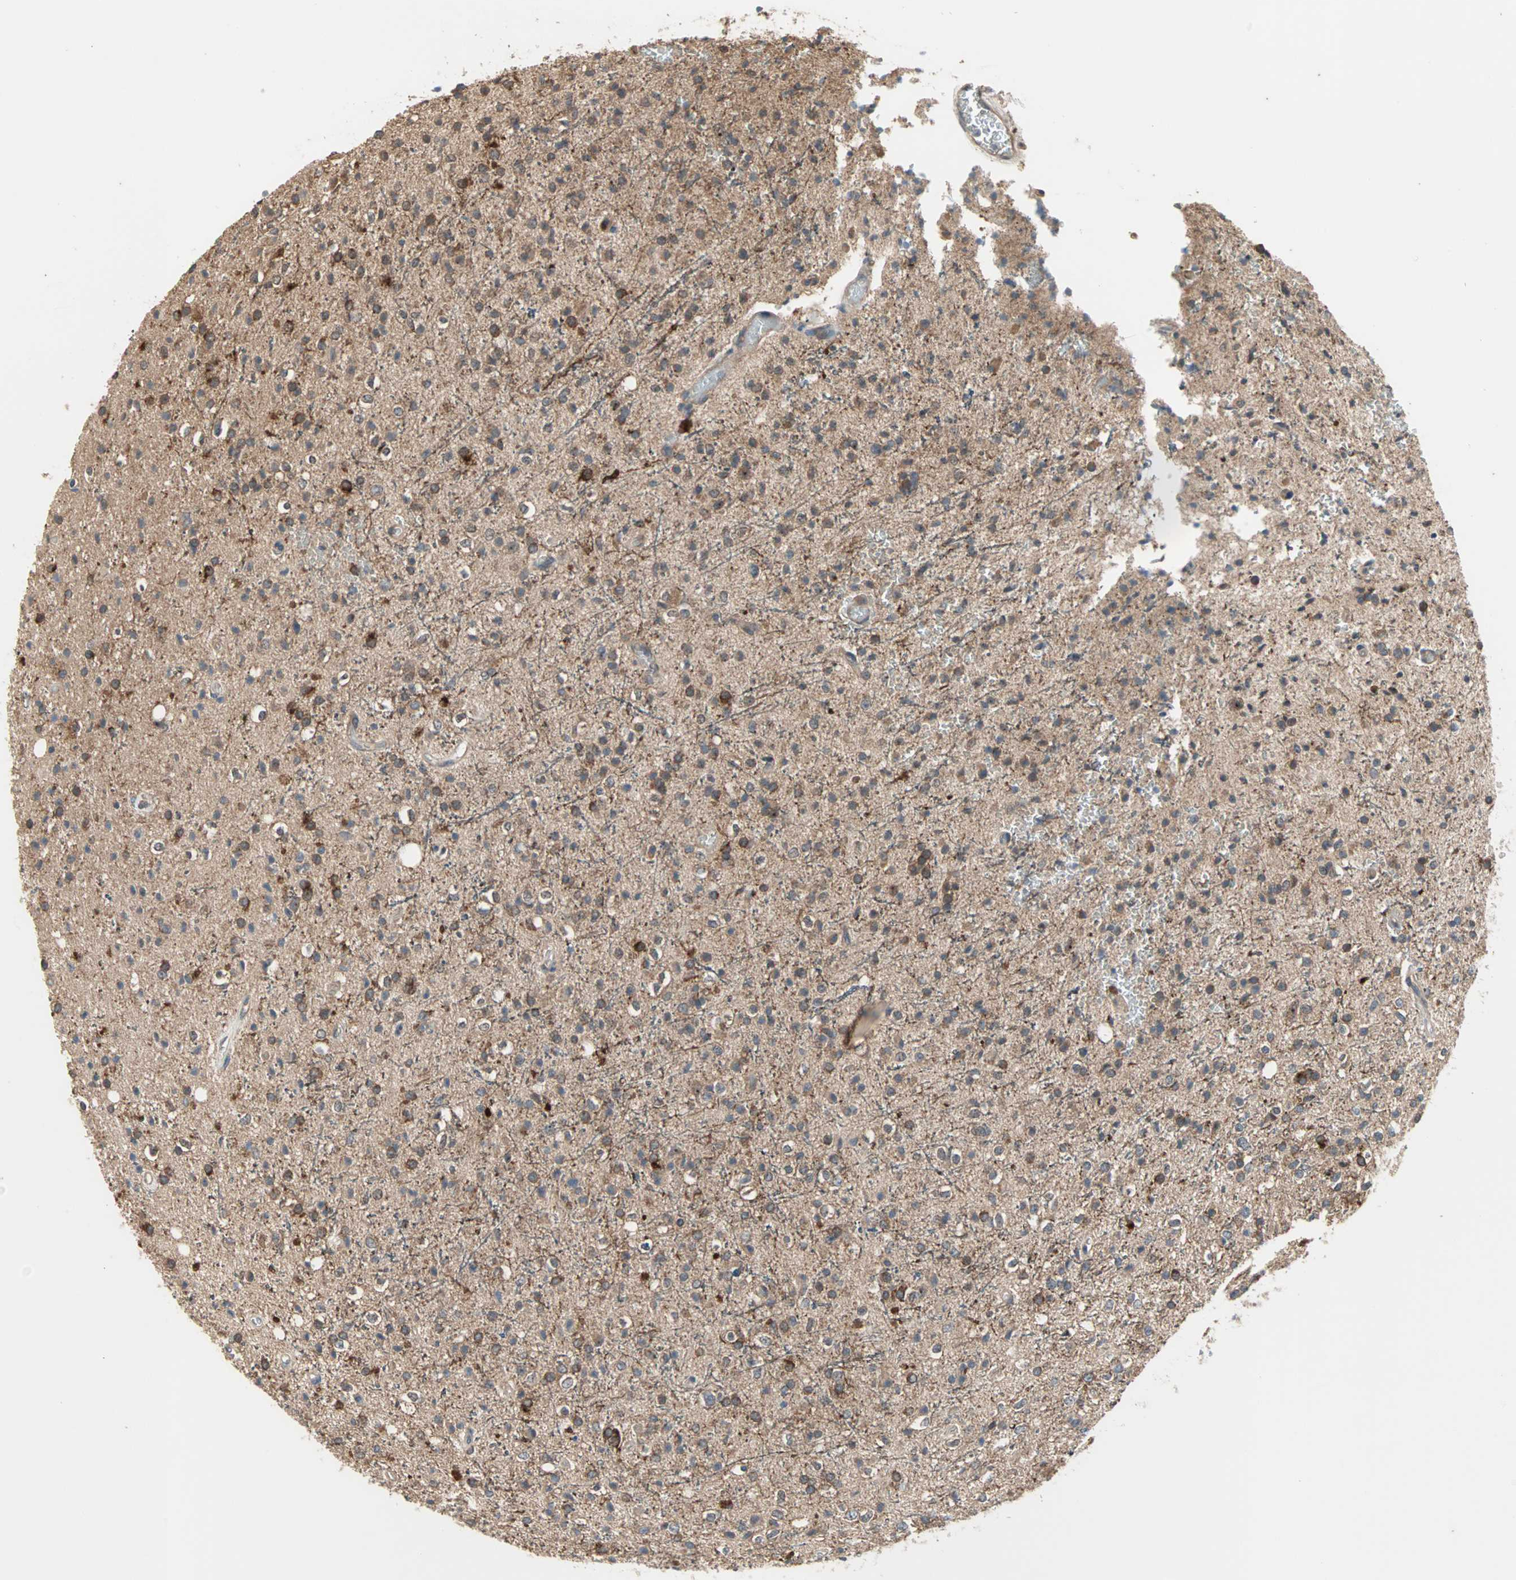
{"staining": {"intensity": "weak", "quantity": "<25%", "location": "cytoplasmic/membranous"}, "tissue": "glioma", "cell_type": "Tumor cells", "image_type": "cancer", "snomed": [{"axis": "morphology", "description": "Glioma, malignant, High grade"}, {"axis": "topography", "description": "Brain"}], "caption": "Immunohistochemistry (IHC) histopathology image of neoplastic tissue: malignant glioma (high-grade) stained with DAB (3,3'-diaminobenzidine) displays no significant protein staining in tumor cells. The staining is performed using DAB brown chromogen with nuclei counter-stained in using hematoxylin.", "gene": "PDE8A", "patient": {"sex": "male", "age": 47}}